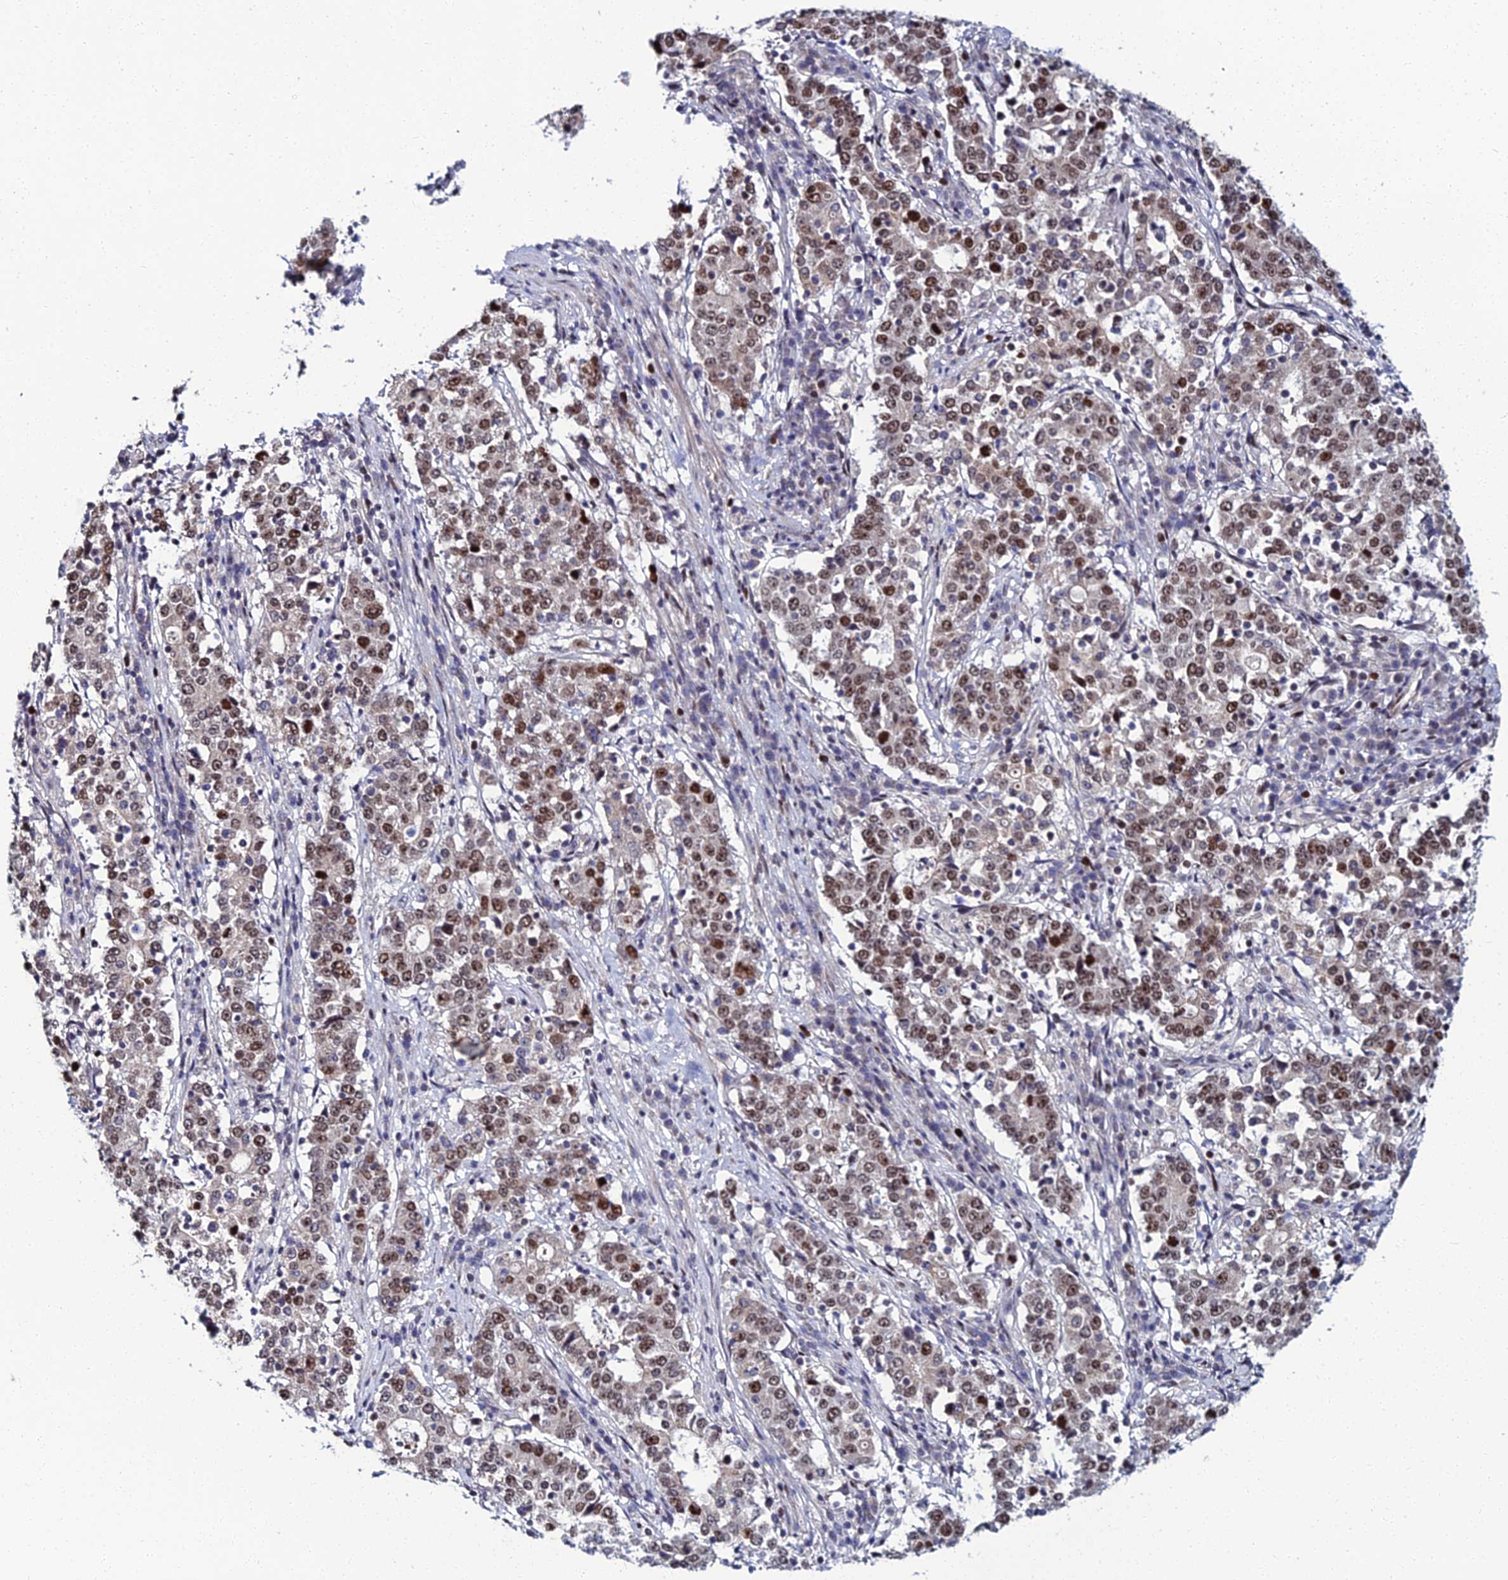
{"staining": {"intensity": "moderate", "quantity": ">75%", "location": "nuclear"}, "tissue": "stomach cancer", "cell_type": "Tumor cells", "image_type": "cancer", "snomed": [{"axis": "morphology", "description": "Adenocarcinoma, NOS"}, {"axis": "topography", "description": "Stomach"}], "caption": "The immunohistochemical stain shows moderate nuclear expression in tumor cells of adenocarcinoma (stomach) tissue.", "gene": "TAF9B", "patient": {"sex": "male", "age": 59}}